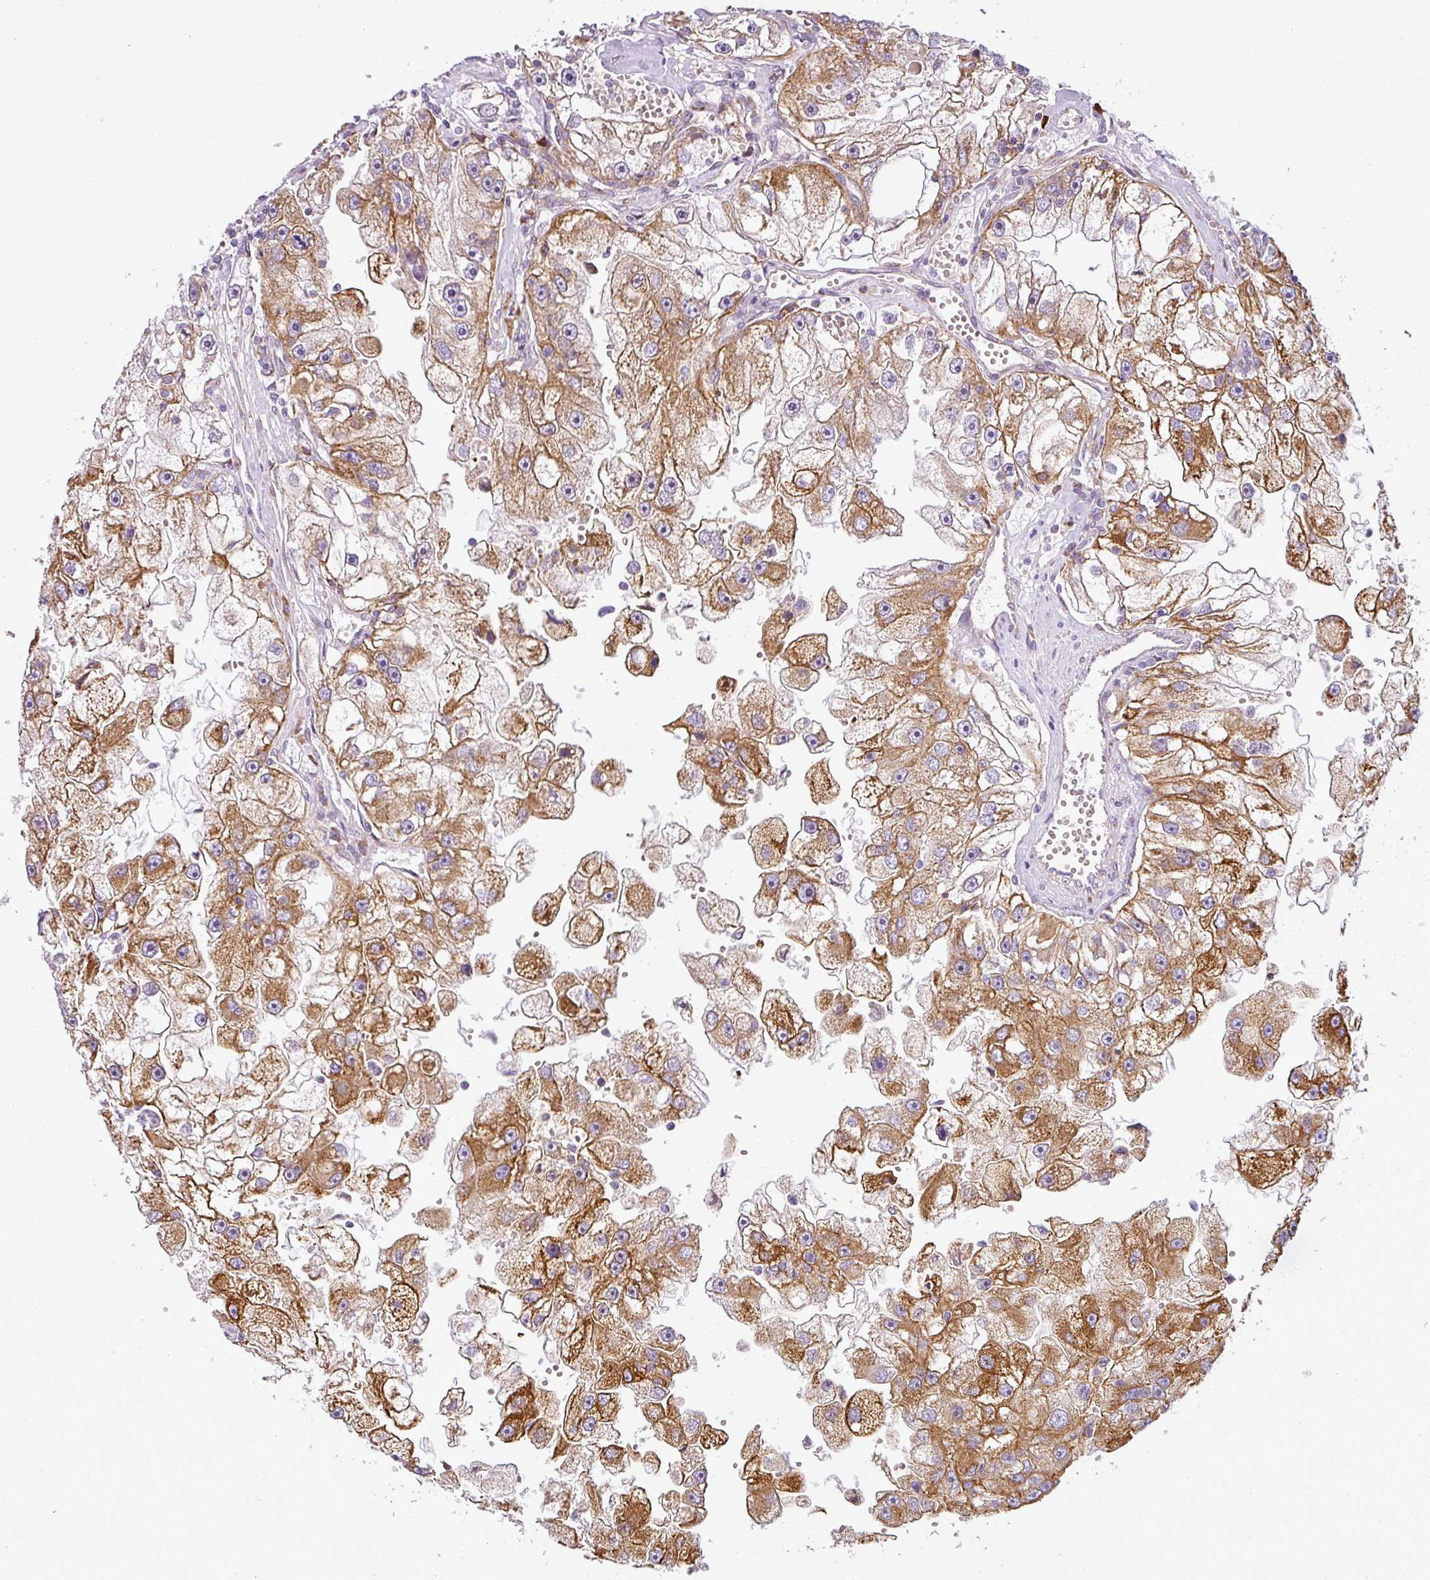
{"staining": {"intensity": "moderate", "quantity": ">75%", "location": "cytoplasmic/membranous"}, "tissue": "renal cancer", "cell_type": "Tumor cells", "image_type": "cancer", "snomed": [{"axis": "morphology", "description": "Adenocarcinoma, NOS"}, {"axis": "topography", "description": "Kidney"}], "caption": "DAB immunohistochemical staining of renal cancer (adenocarcinoma) exhibits moderate cytoplasmic/membranous protein positivity in about >75% of tumor cells.", "gene": "ANKRD18A", "patient": {"sex": "male", "age": 63}}